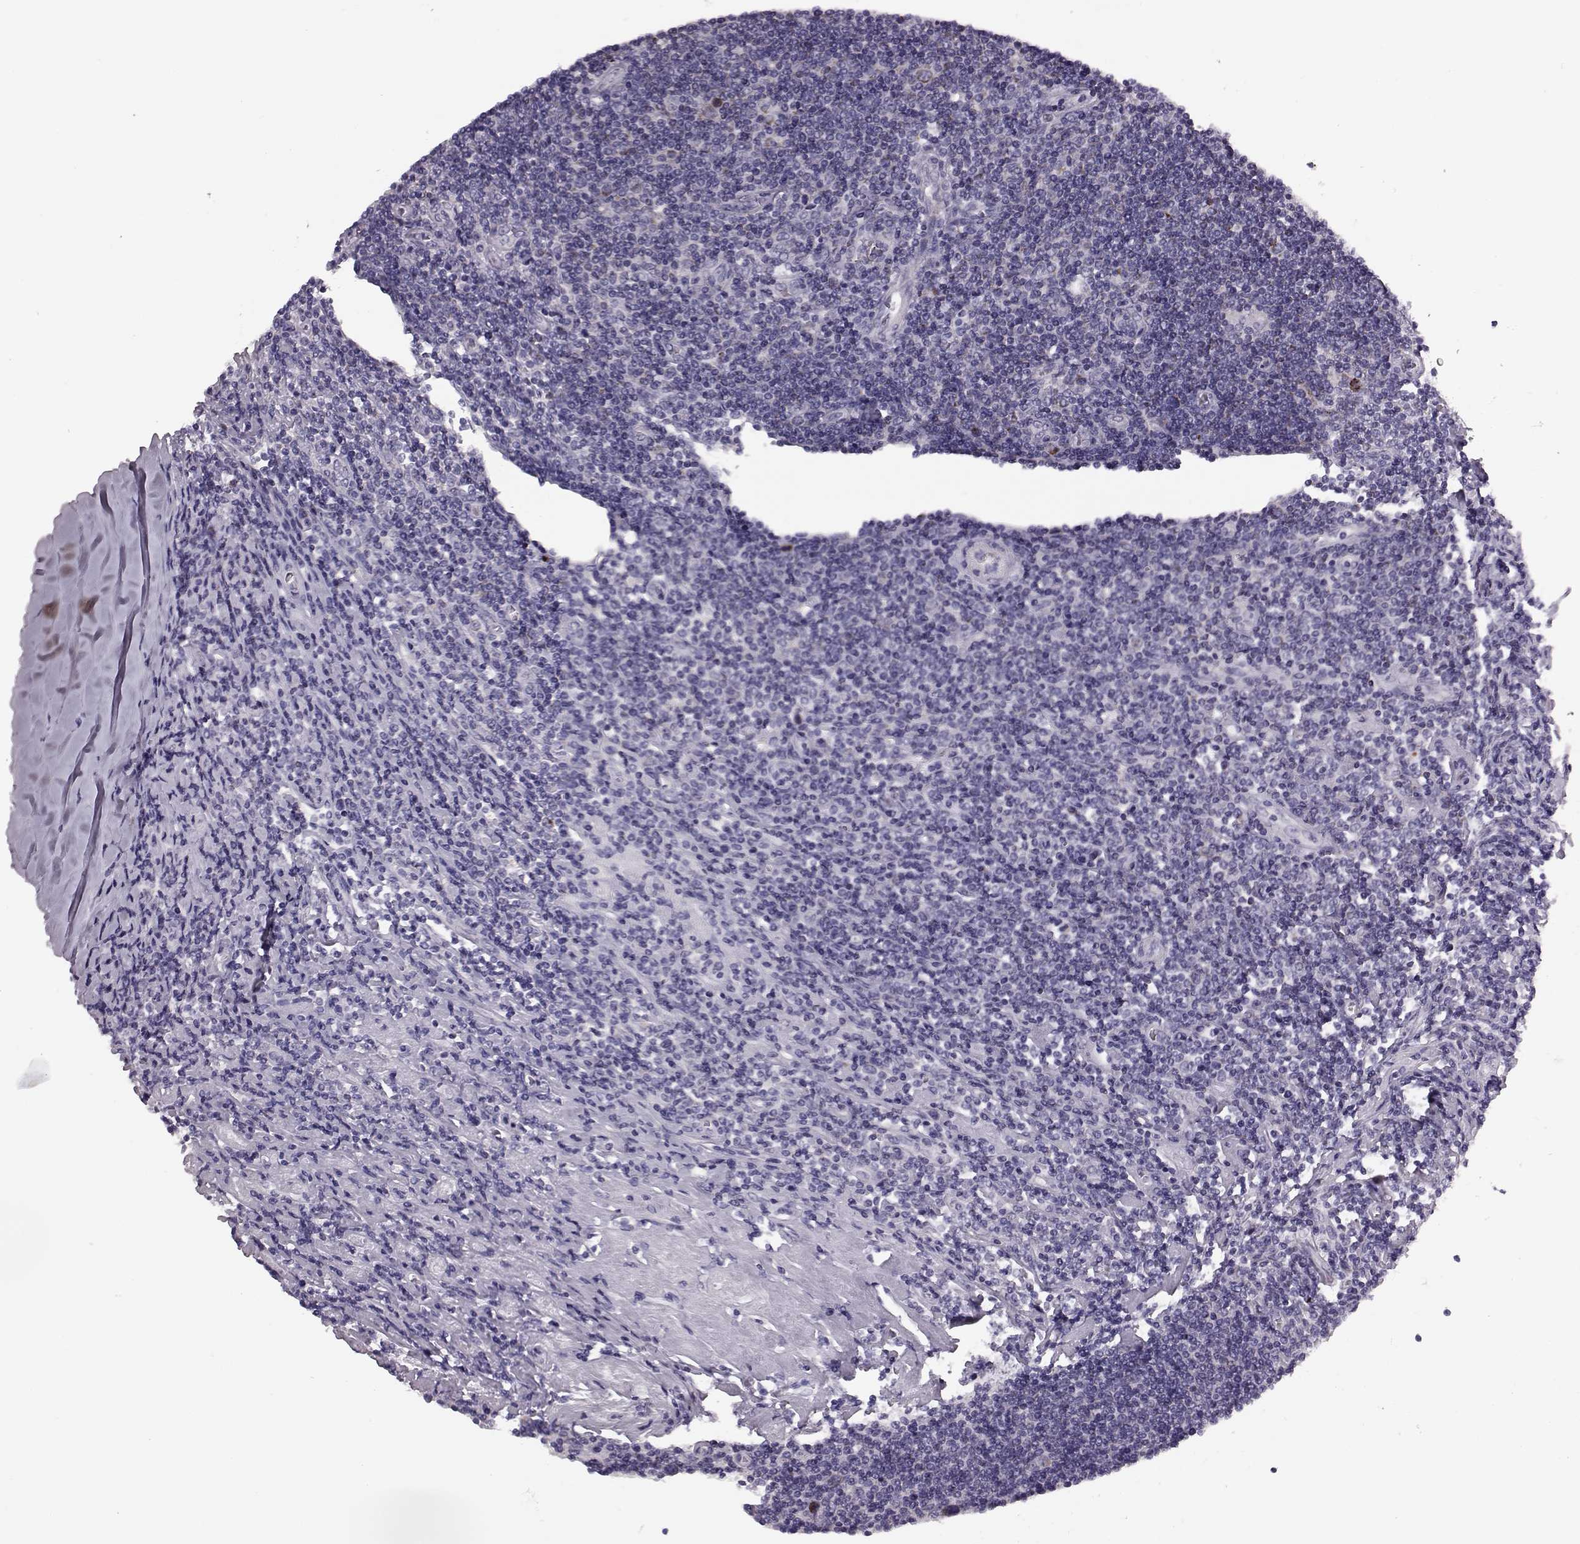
{"staining": {"intensity": "moderate", "quantity": "<25%", "location": "cytoplasmic/membranous"}, "tissue": "lymphoma", "cell_type": "Tumor cells", "image_type": "cancer", "snomed": [{"axis": "morphology", "description": "Hodgkin's disease, NOS"}, {"axis": "topography", "description": "Lymph node"}], "caption": "Protein expression by immunohistochemistry exhibits moderate cytoplasmic/membranous staining in approximately <25% of tumor cells in lymphoma.", "gene": "RIMS2", "patient": {"sex": "male", "age": 40}}